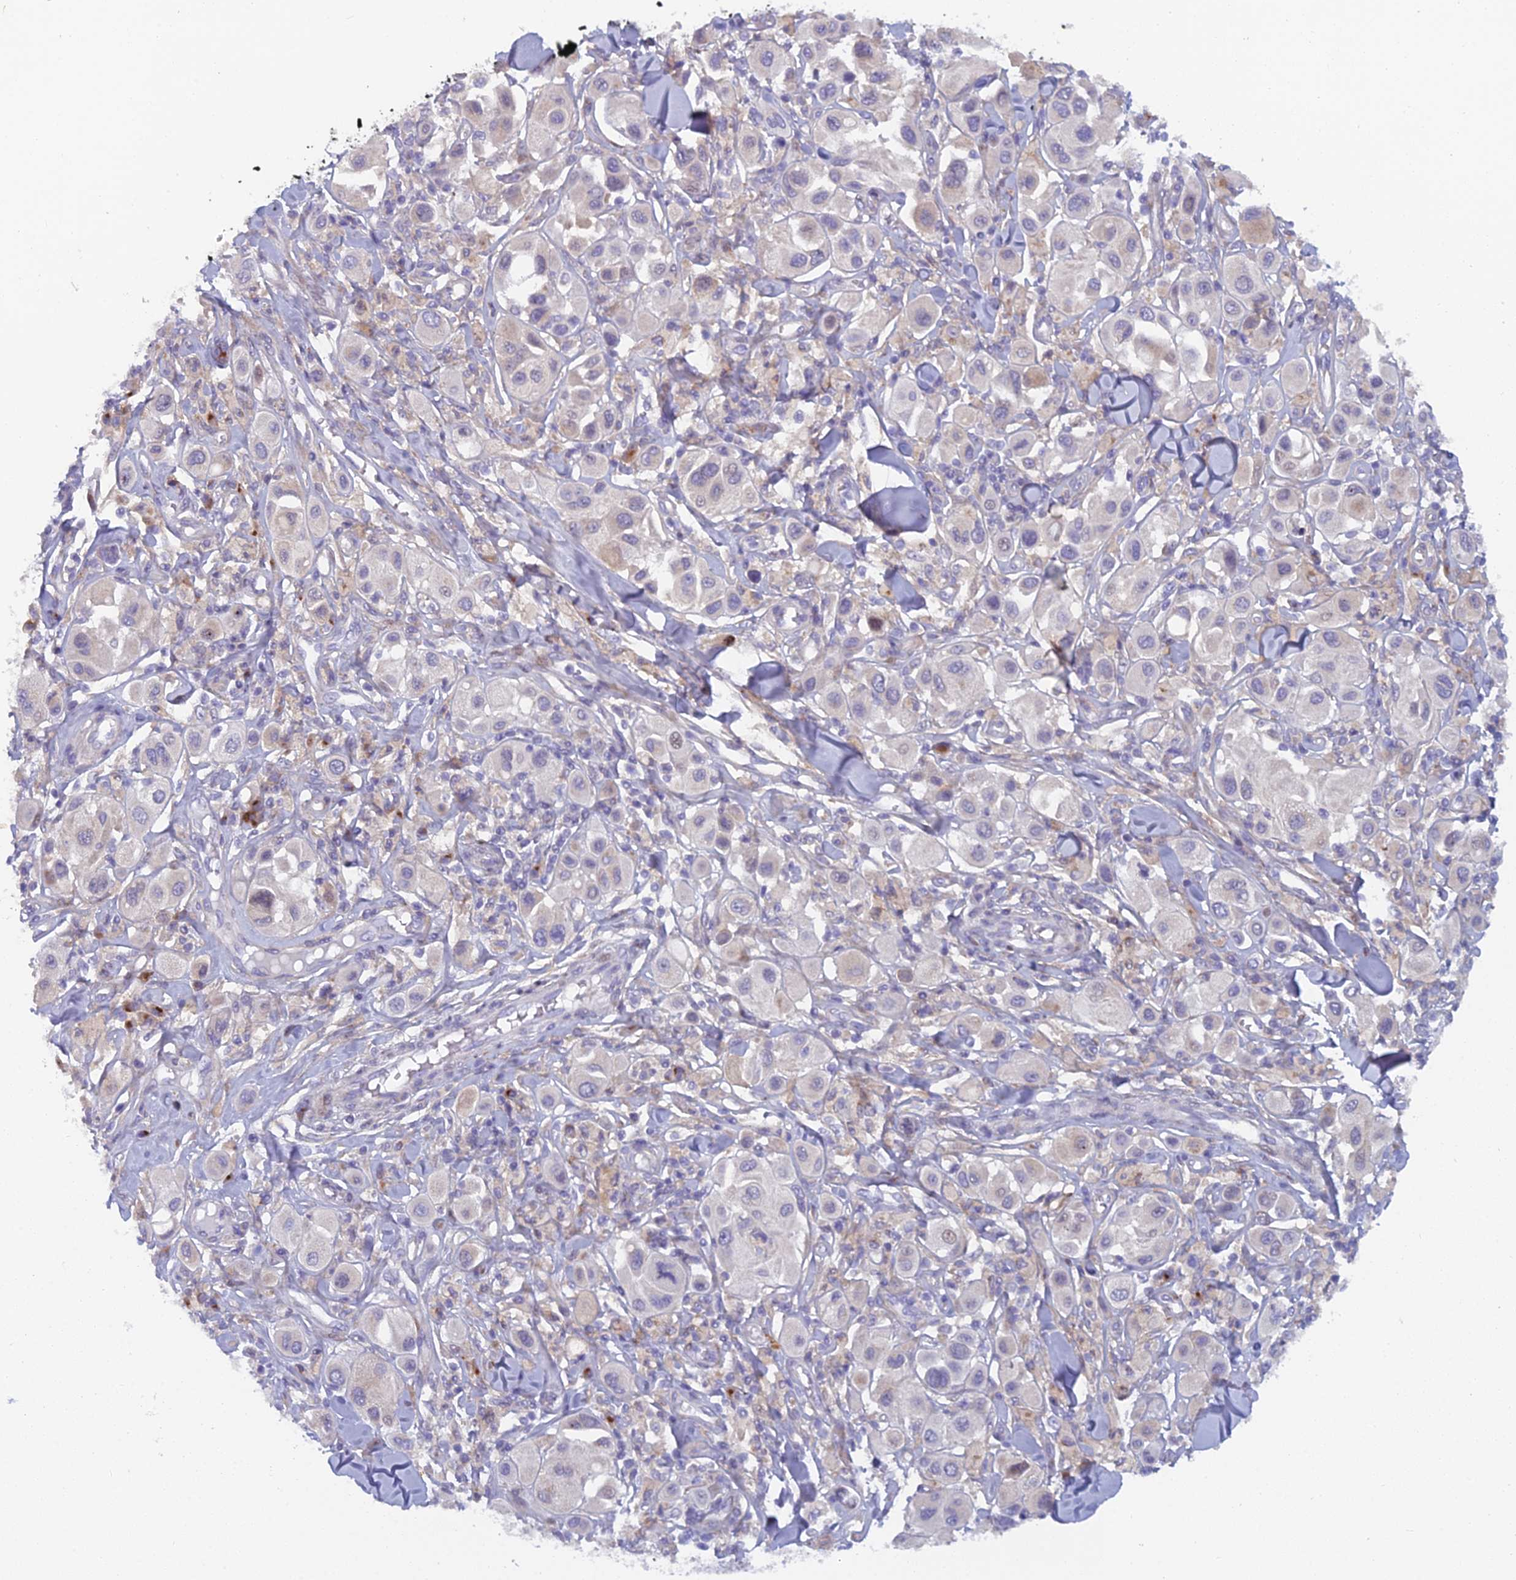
{"staining": {"intensity": "negative", "quantity": "none", "location": "none"}, "tissue": "melanoma", "cell_type": "Tumor cells", "image_type": "cancer", "snomed": [{"axis": "morphology", "description": "Malignant melanoma, Metastatic site"}, {"axis": "topography", "description": "Skin"}], "caption": "A high-resolution histopathology image shows IHC staining of melanoma, which exhibits no significant staining in tumor cells.", "gene": "B9D2", "patient": {"sex": "male", "age": 41}}